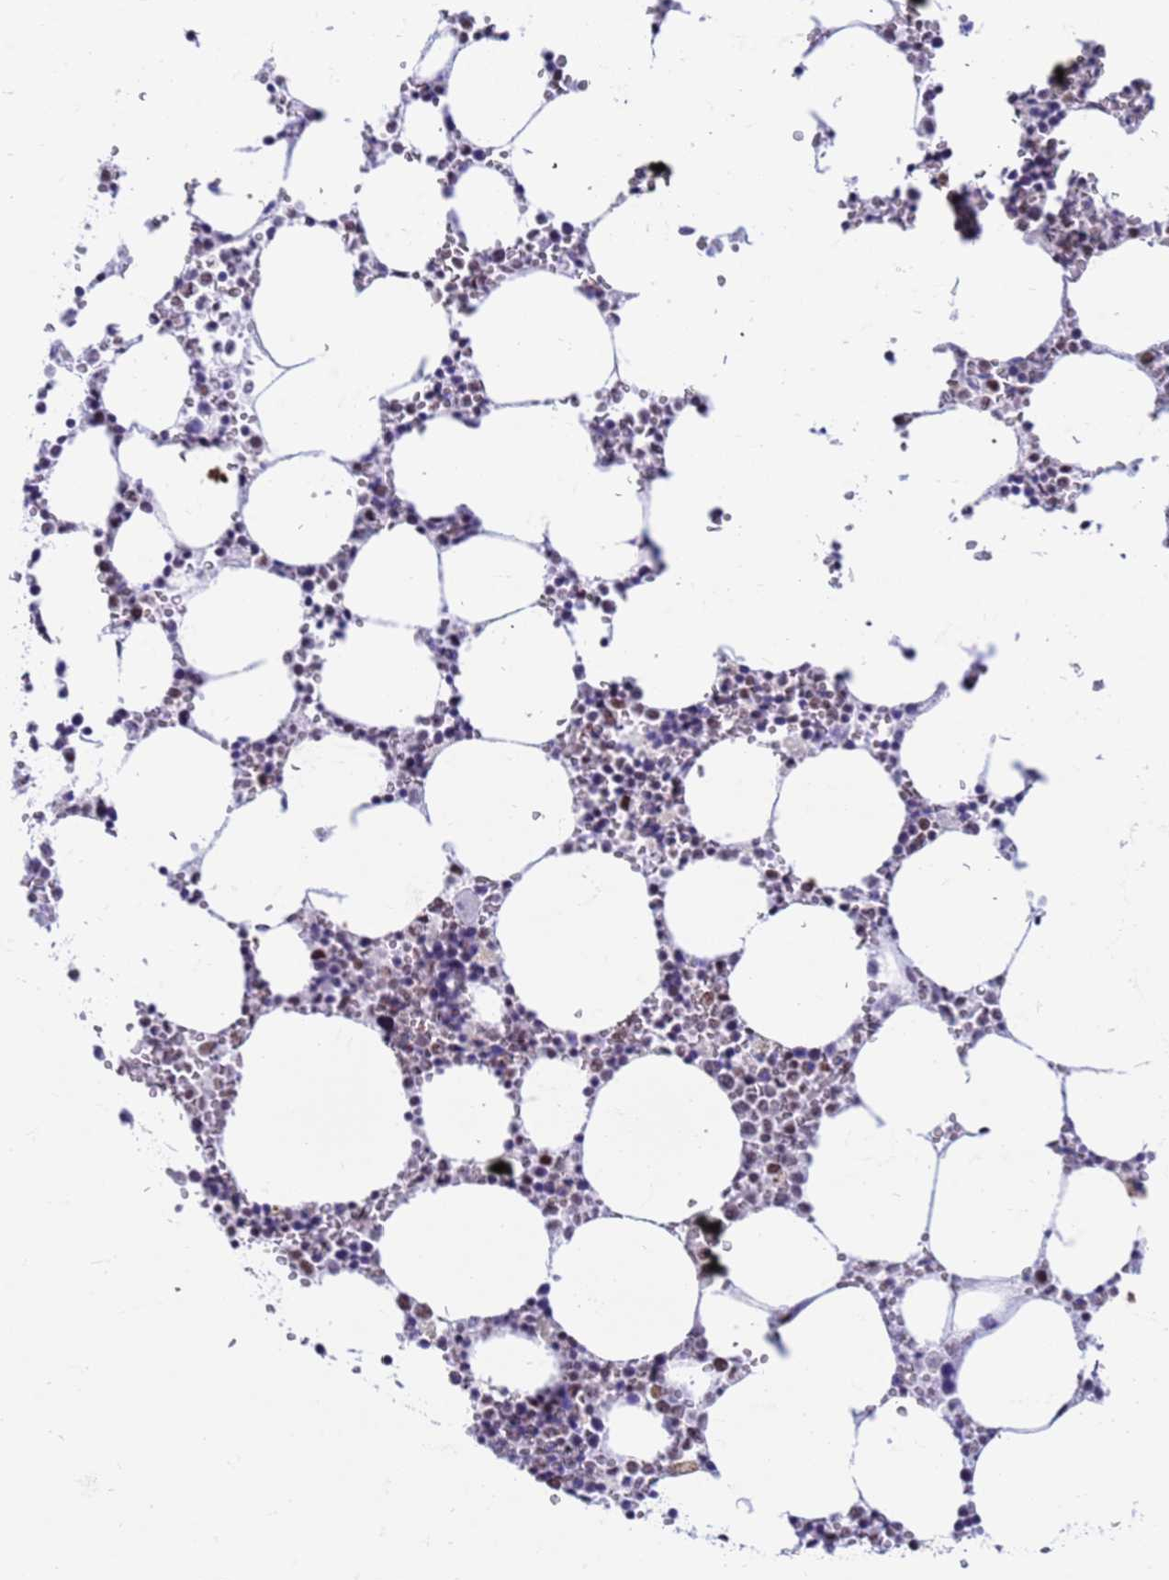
{"staining": {"intensity": "weak", "quantity": "<25%", "location": "nuclear"}, "tissue": "bone marrow", "cell_type": "Hematopoietic cells", "image_type": "normal", "snomed": [{"axis": "morphology", "description": "Normal tissue, NOS"}, {"axis": "topography", "description": "Bone marrow"}], "caption": "Hematopoietic cells are negative for brown protein staining in normal bone marrow. Brightfield microscopy of IHC stained with DAB (3,3'-diaminobenzidine) (brown) and hematoxylin (blue), captured at high magnification.", "gene": "FAM170B", "patient": {"sex": "female", "age": 64}}